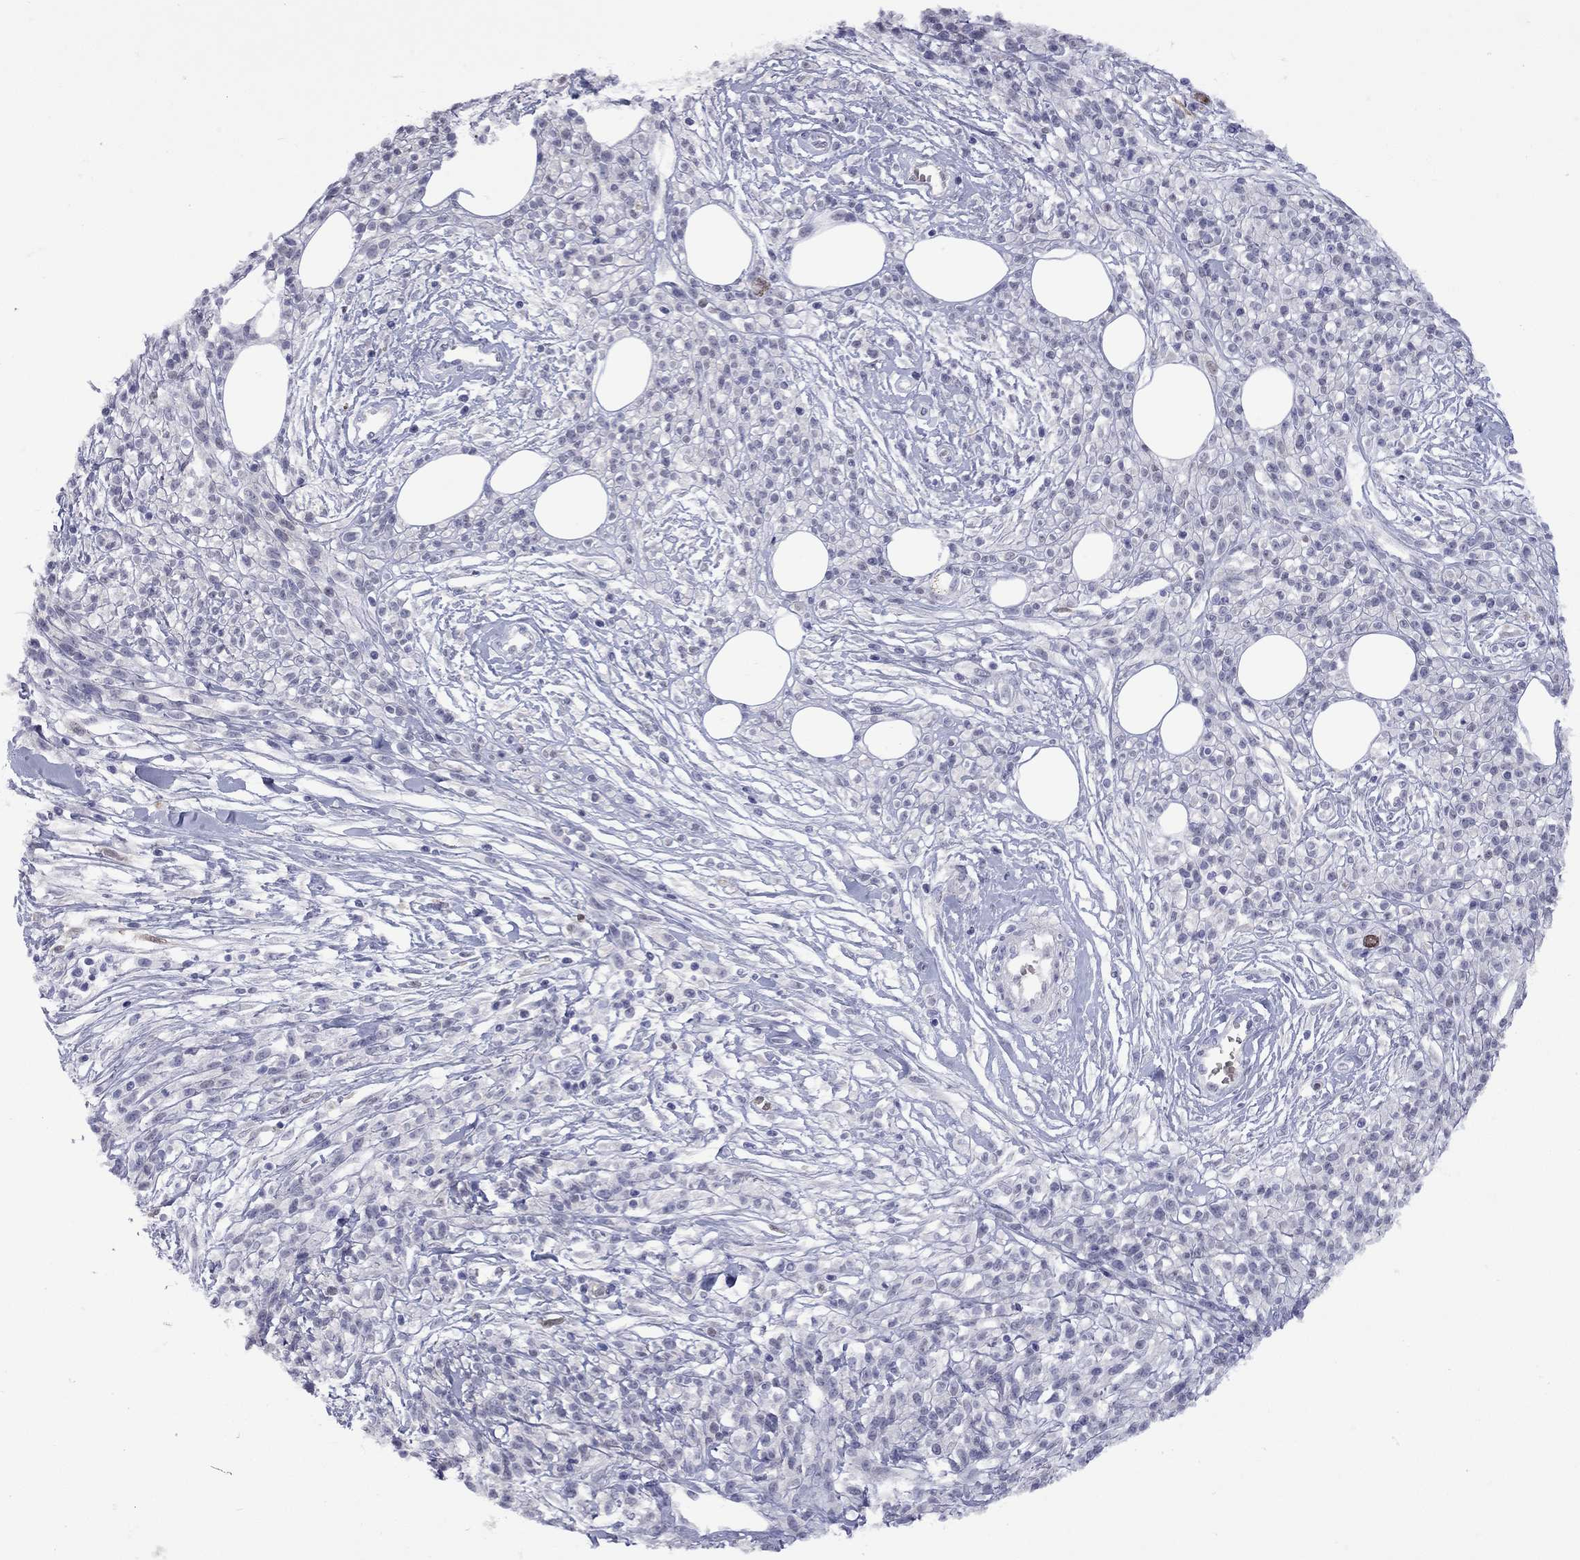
{"staining": {"intensity": "negative", "quantity": "none", "location": "none"}, "tissue": "melanoma", "cell_type": "Tumor cells", "image_type": "cancer", "snomed": [{"axis": "morphology", "description": "Malignant melanoma, NOS"}, {"axis": "topography", "description": "Skin"}, {"axis": "topography", "description": "Skin of trunk"}], "caption": "IHC of human malignant melanoma shows no staining in tumor cells. (Immunohistochemistry, brightfield microscopy, high magnification).", "gene": "CTNNBIP1", "patient": {"sex": "male", "age": 74}}